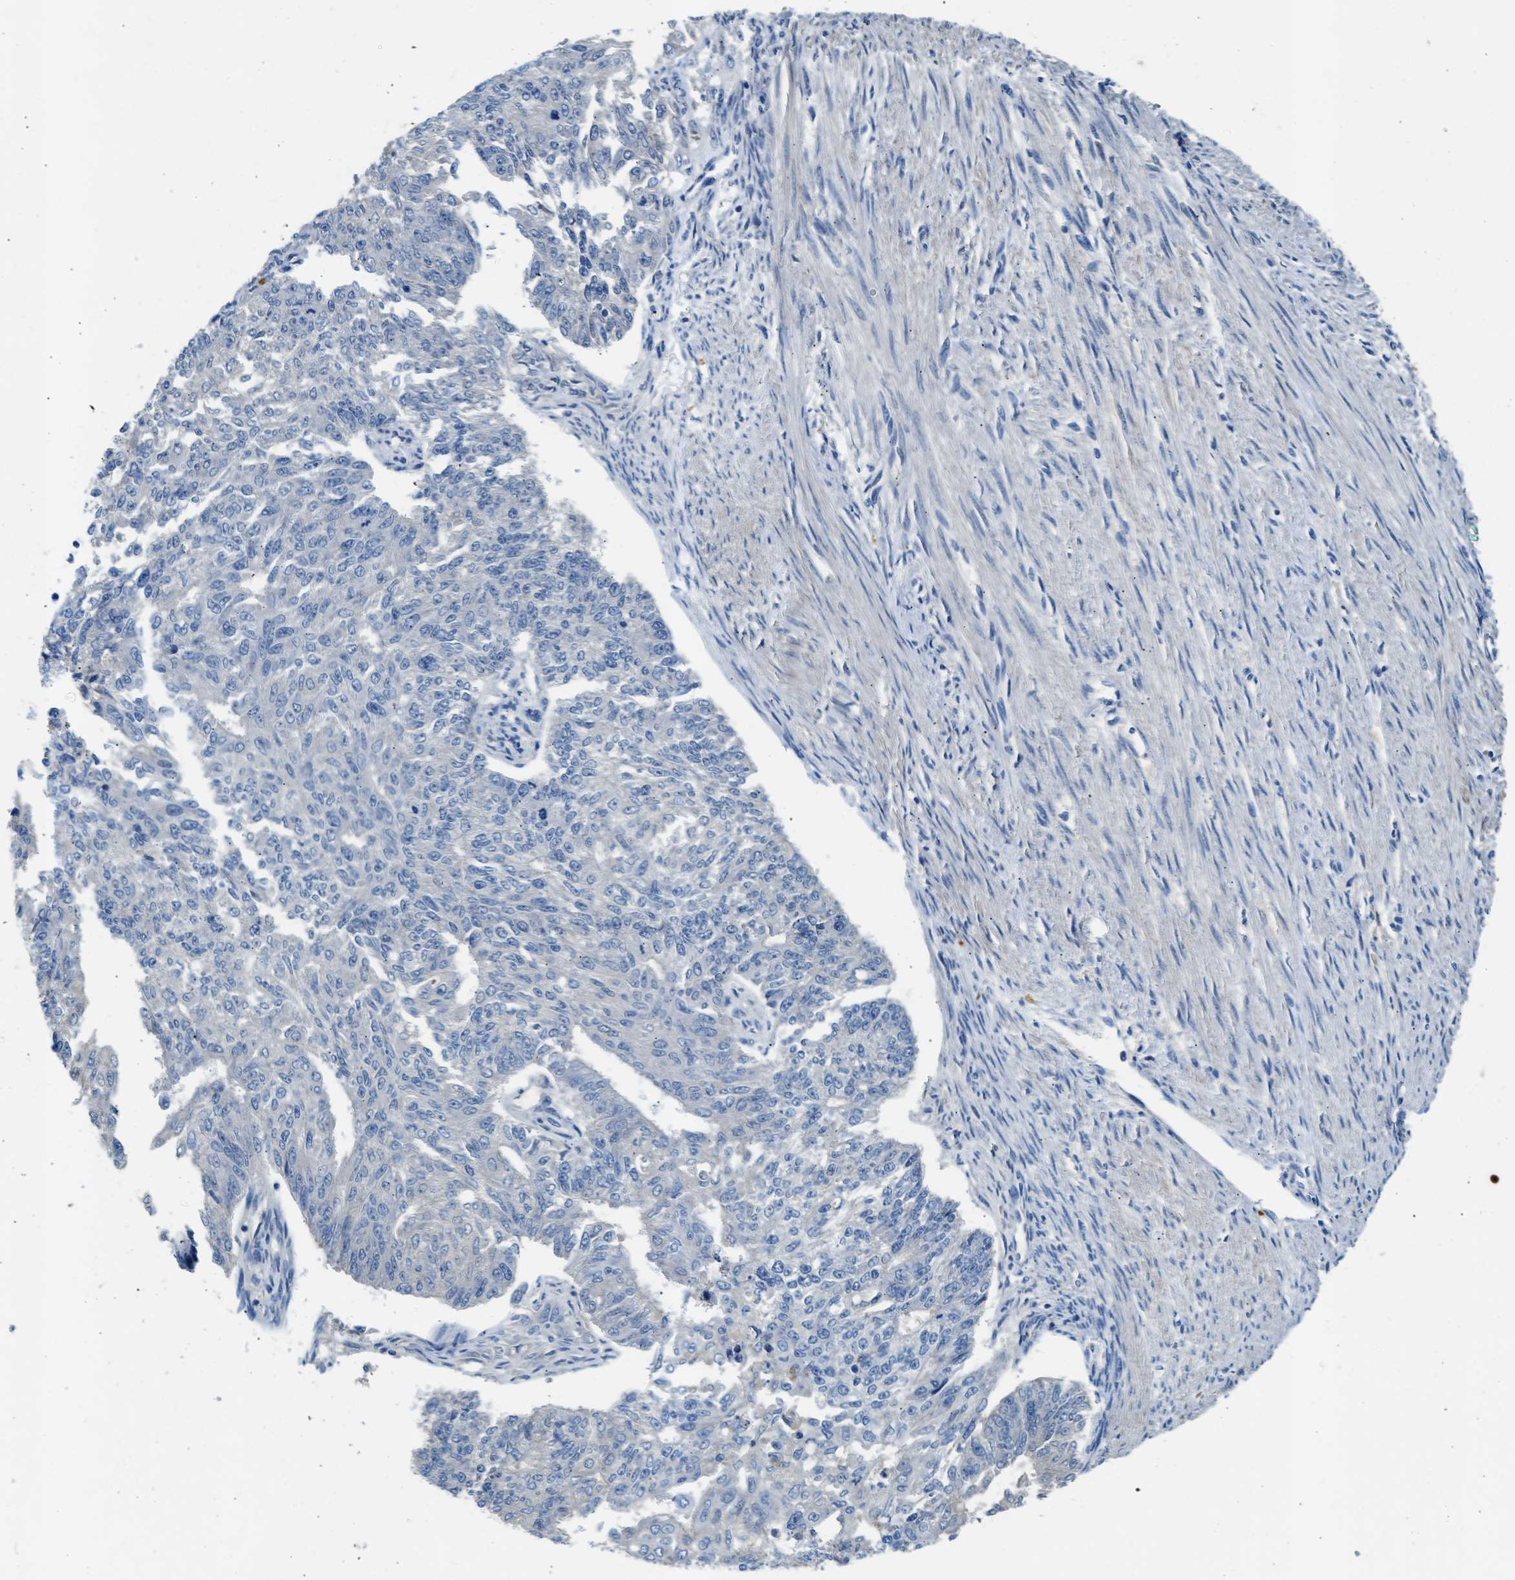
{"staining": {"intensity": "negative", "quantity": "none", "location": "none"}, "tissue": "endometrial cancer", "cell_type": "Tumor cells", "image_type": "cancer", "snomed": [{"axis": "morphology", "description": "Adenocarcinoma, NOS"}, {"axis": "topography", "description": "Endometrium"}], "caption": "Endometrial cancer stained for a protein using immunohistochemistry displays no positivity tumor cells.", "gene": "RWDD2B", "patient": {"sex": "female", "age": 32}}